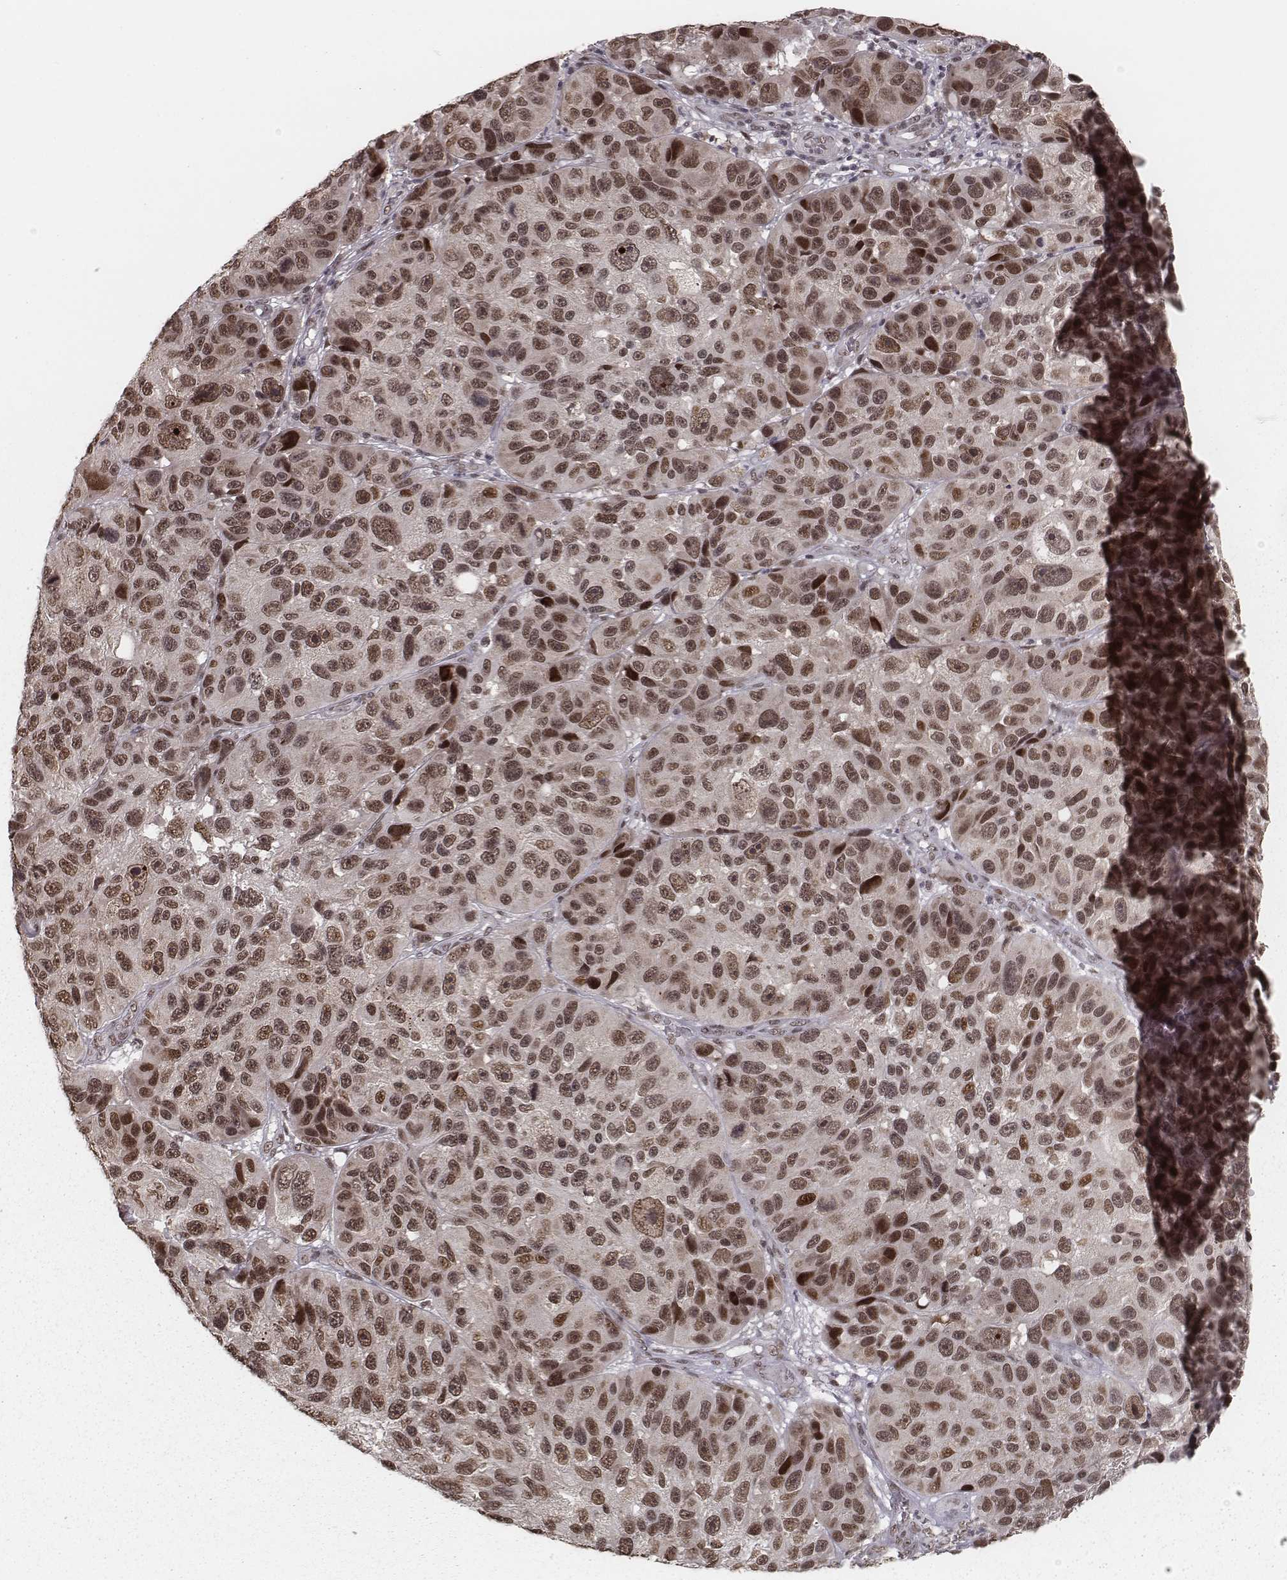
{"staining": {"intensity": "moderate", "quantity": ">75%", "location": "nuclear"}, "tissue": "melanoma", "cell_type": "Tumor cells", "image_type": "cancer", "snomed": [{"axis": "morphology", "description": "Malignant melanoma, NOS"}, {"axis": "topography", "description": "Skin"}], "caption": "Tumor cells exhibit medium levels of moderate nuclear staining in about >75% of cells in malignant melanoma. (IHC, brightfield microscopy, high magnification).", "gene": "HMGA2", "patient": {"sex": "male", "age": 53}}